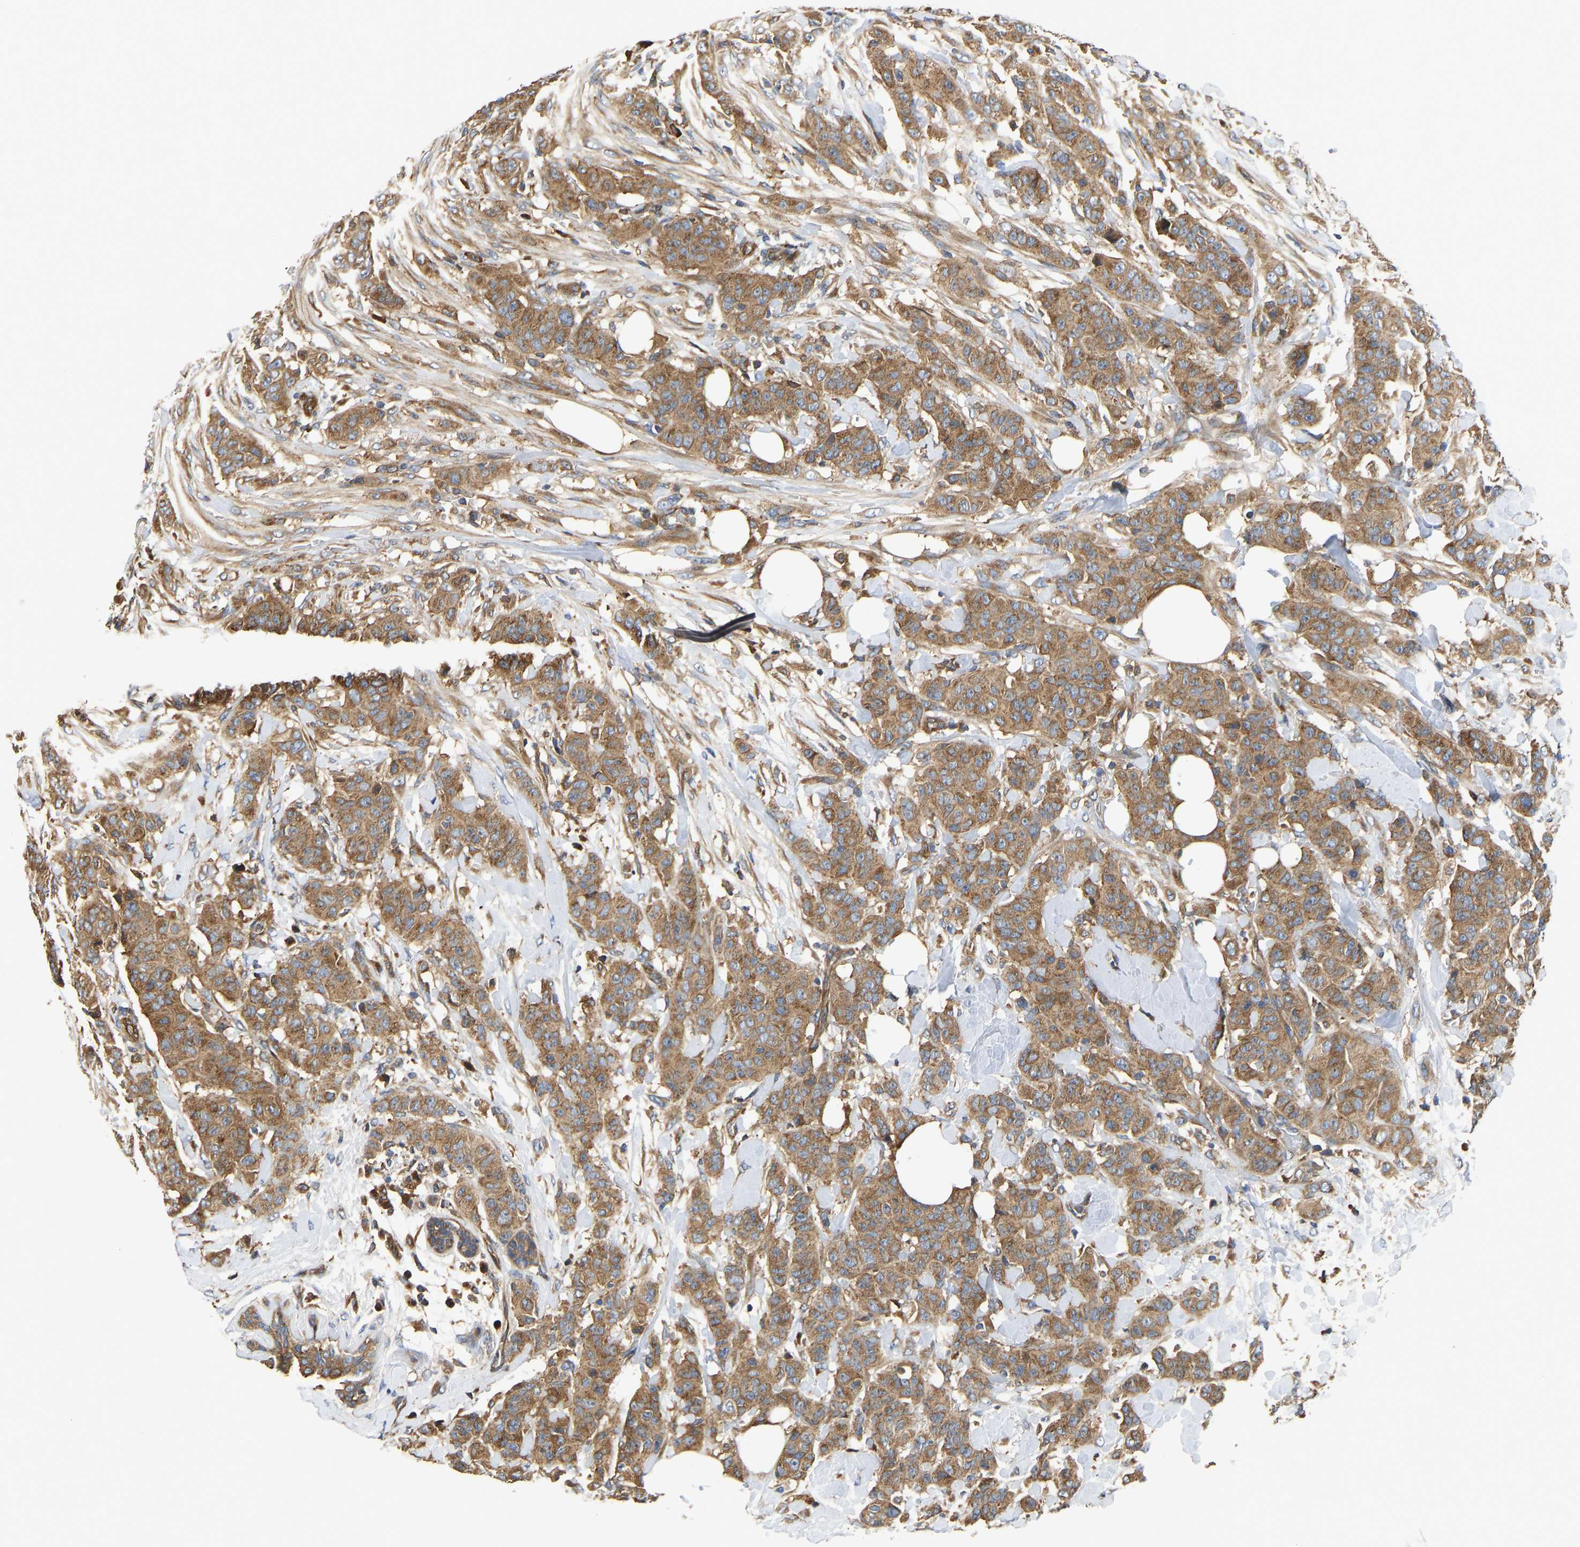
{"staining": {"intensity": "moderate", "quantity": ">75%", "location": "cytoplasmic/membranous"}, "tissue": "breast cancer", "cell_type": "Tumor cells", "image_type": "cancer", "snomed": [{"axis": "morphology", "description": "Normal tissue, NOS"}, {"axis": "morphology", "description": "Duct carcinoma"}, {"axis": "topography", "description": "Breast"}], "caption": "The micrograph demonstrates immunohistochemical staining of breast infiltrating ductal carcinoma. There is moderate cytoplasmic/membranous staining is identified in approximately >75% of tumor cells. (DAB (3,3'-diaminobenzidine) IHC, brown staining for protein, blue staining for nuclei).", "gene": "FLNB", "patient": {"sex": "female", "age": 40}}